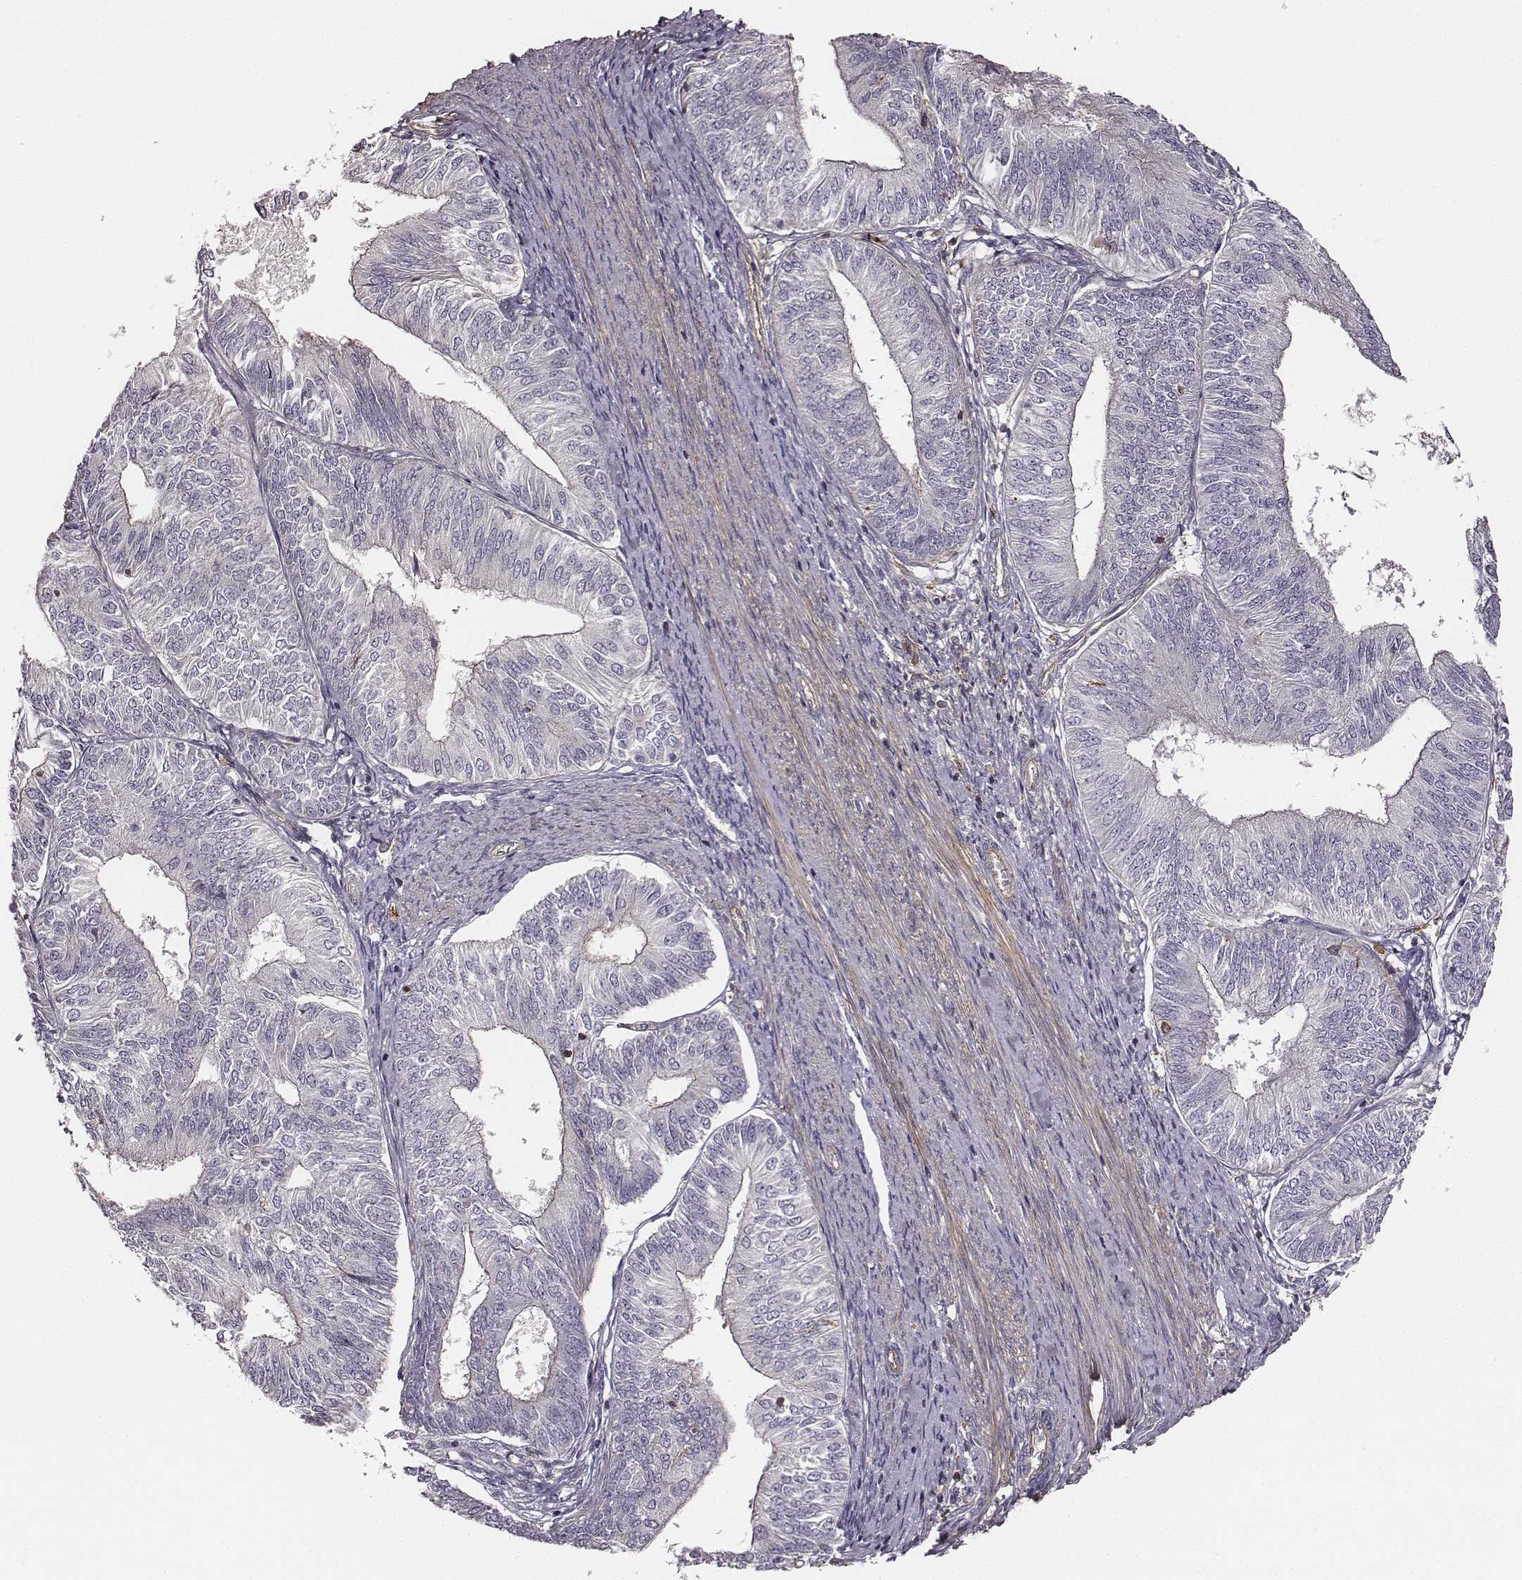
{"staining": {"intensity": "negative", "quantity": "none", "location": "none"}, "tissue": "endometrial cancer", "cell_type": "Tumor cells", "image_type": "cancer", "snomed": [{"axis": "morphology", "description": "Adenocarcinoma, NOS"}, {"axis": "topography", "description": "Endometrium"}], "caption": "There is no significant expression in tumor cells of endometrial cancer.", "gene": "ZYX", "patient": {"sex": "female", "age": 58}}